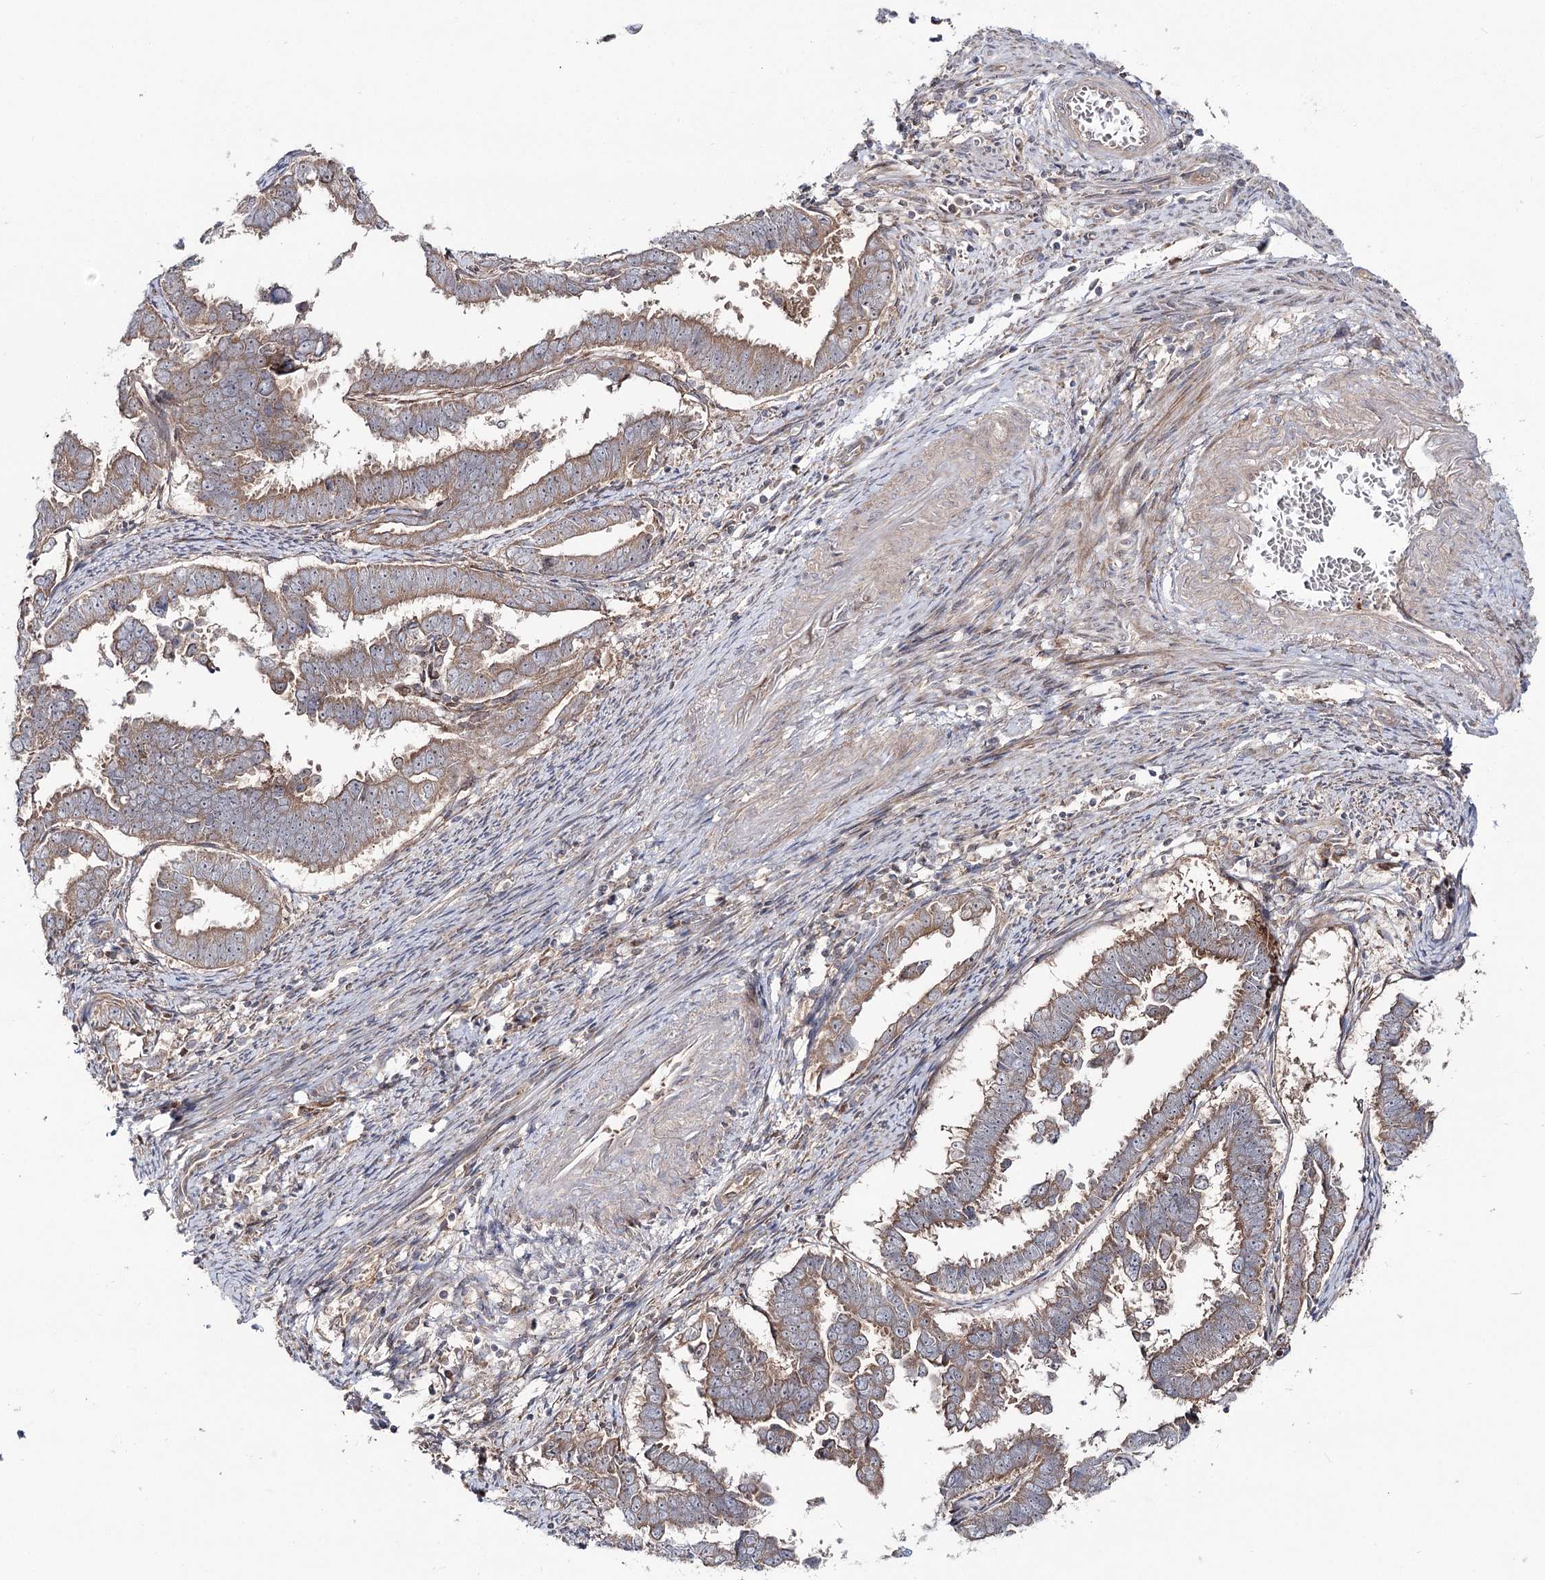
{"staining": {"intensity": "moderate", "quantity": ">75%", "location": "cytoplasmic/membranous"}, "tissue": "endometrial cancer", "cell_type": "Tumor cells", "image_type": "cancer", "snomed": [{"axis": "morphology", "description": "Adenocarcinoma, NOS"}, {"axis": "topography", "description": "Endometrium"}], "caption": "Tumor cells exhibit medium levels of moderate cytoplasmic/membranous staining in approximately >75% of cells in endometrial adenocarcinoma. (Stains: DAB in brown, nuclei in blue, Microscopy: brightfield microscopy at high magnification).", "gene": "C11orf80", "patient": {"sex": "female", "age": 75}}